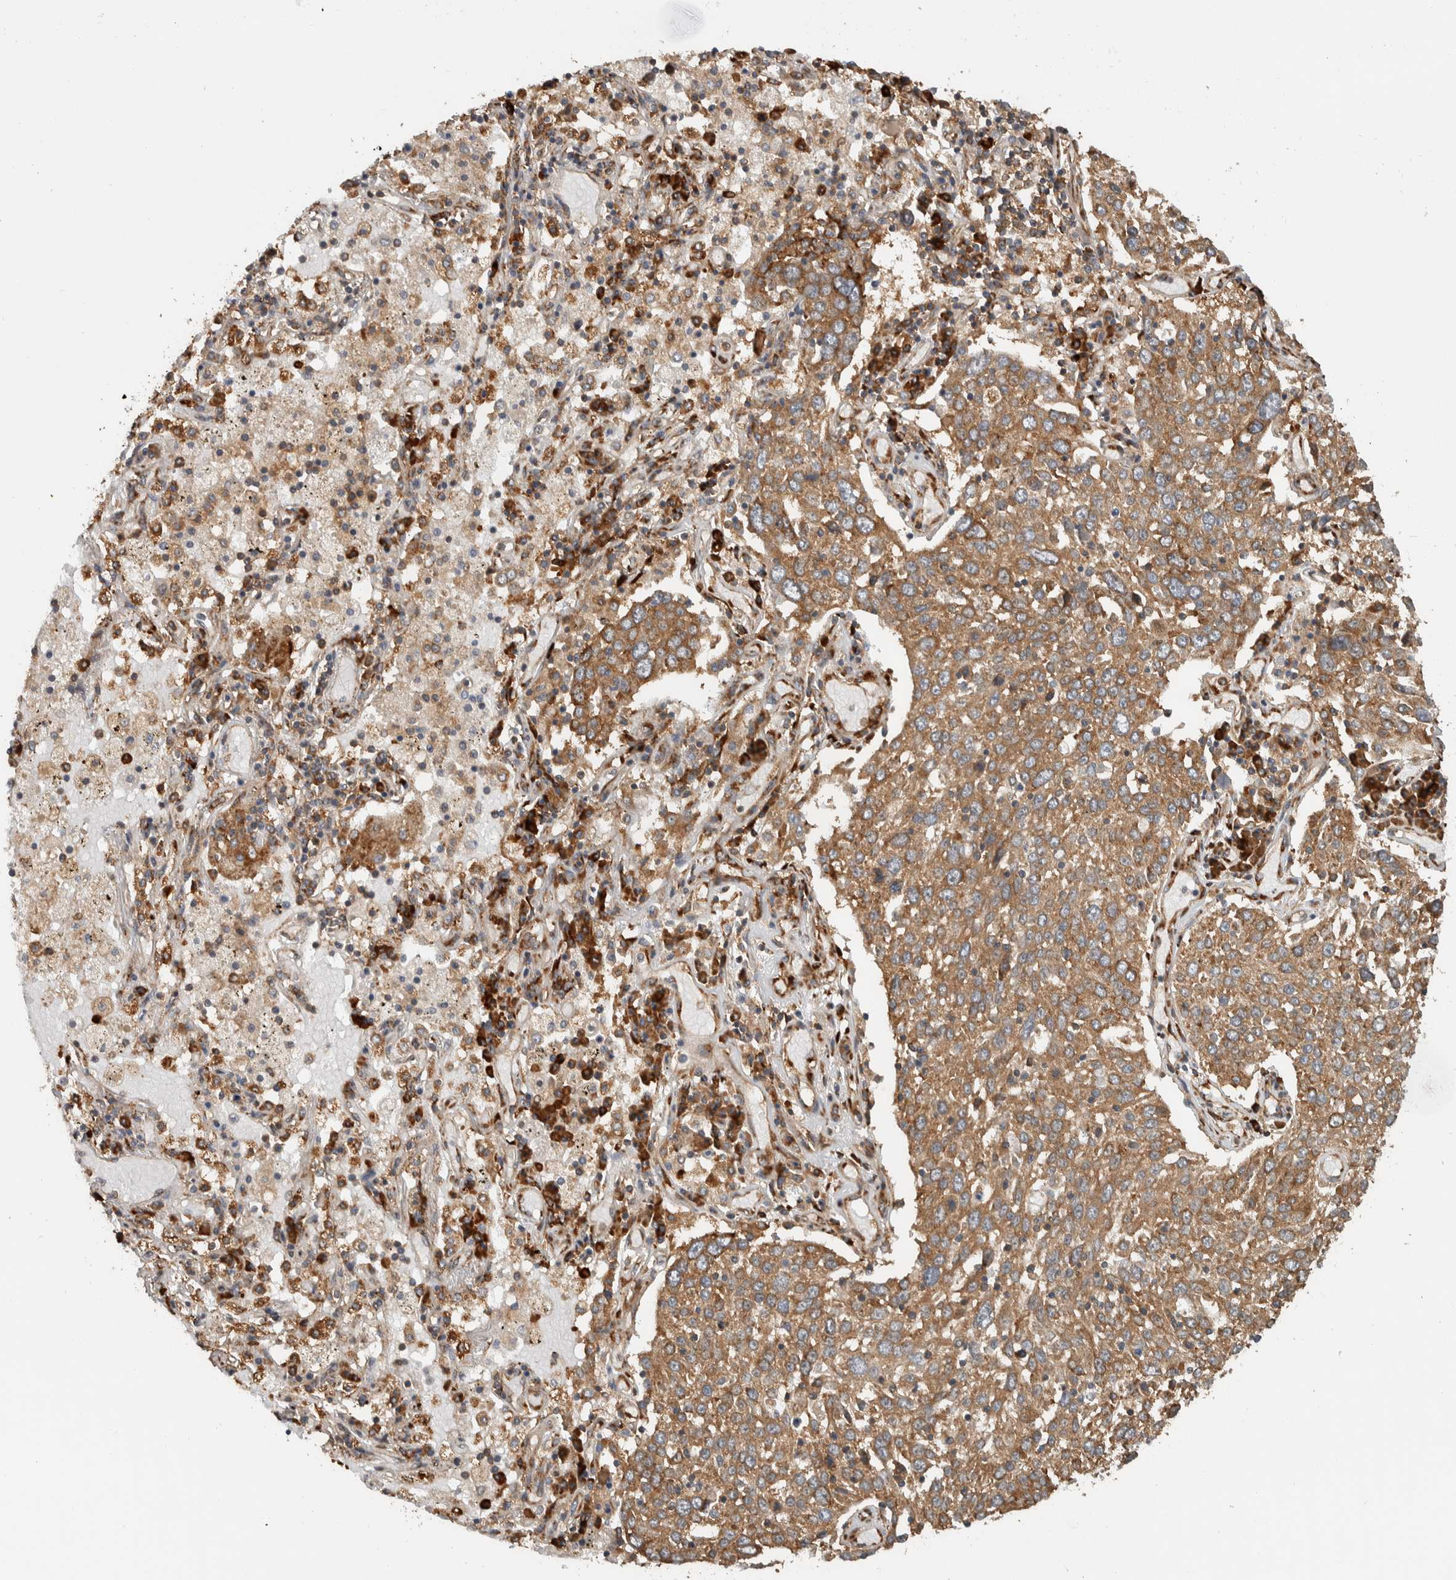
{"staining": {"intensity": "moderate", "quantity": ">75%", "location": "cytoplasmic/membranous"}, "tissue": "lung cancer", "cell_type": "Tumor cells", "image_type": "cancer", "snomed": [{"axis": "morphology", "description": "Squamous cell carcinoma, NOS"}, {"axis": "topography", "description": "Lung"}], "caption": "Lung cancer tissue demonstrates moderate cytoplasmic/membranous positivity in about >75% of tumor cells The staining is performed using DAB (3,3'-diaminobenzidine) brown chromogen to label protein expression. The nuclei are counter-stained blue using hematoxylin.", "gene": "EIF3H", "patient": {"sex": "male", "age": 65}}